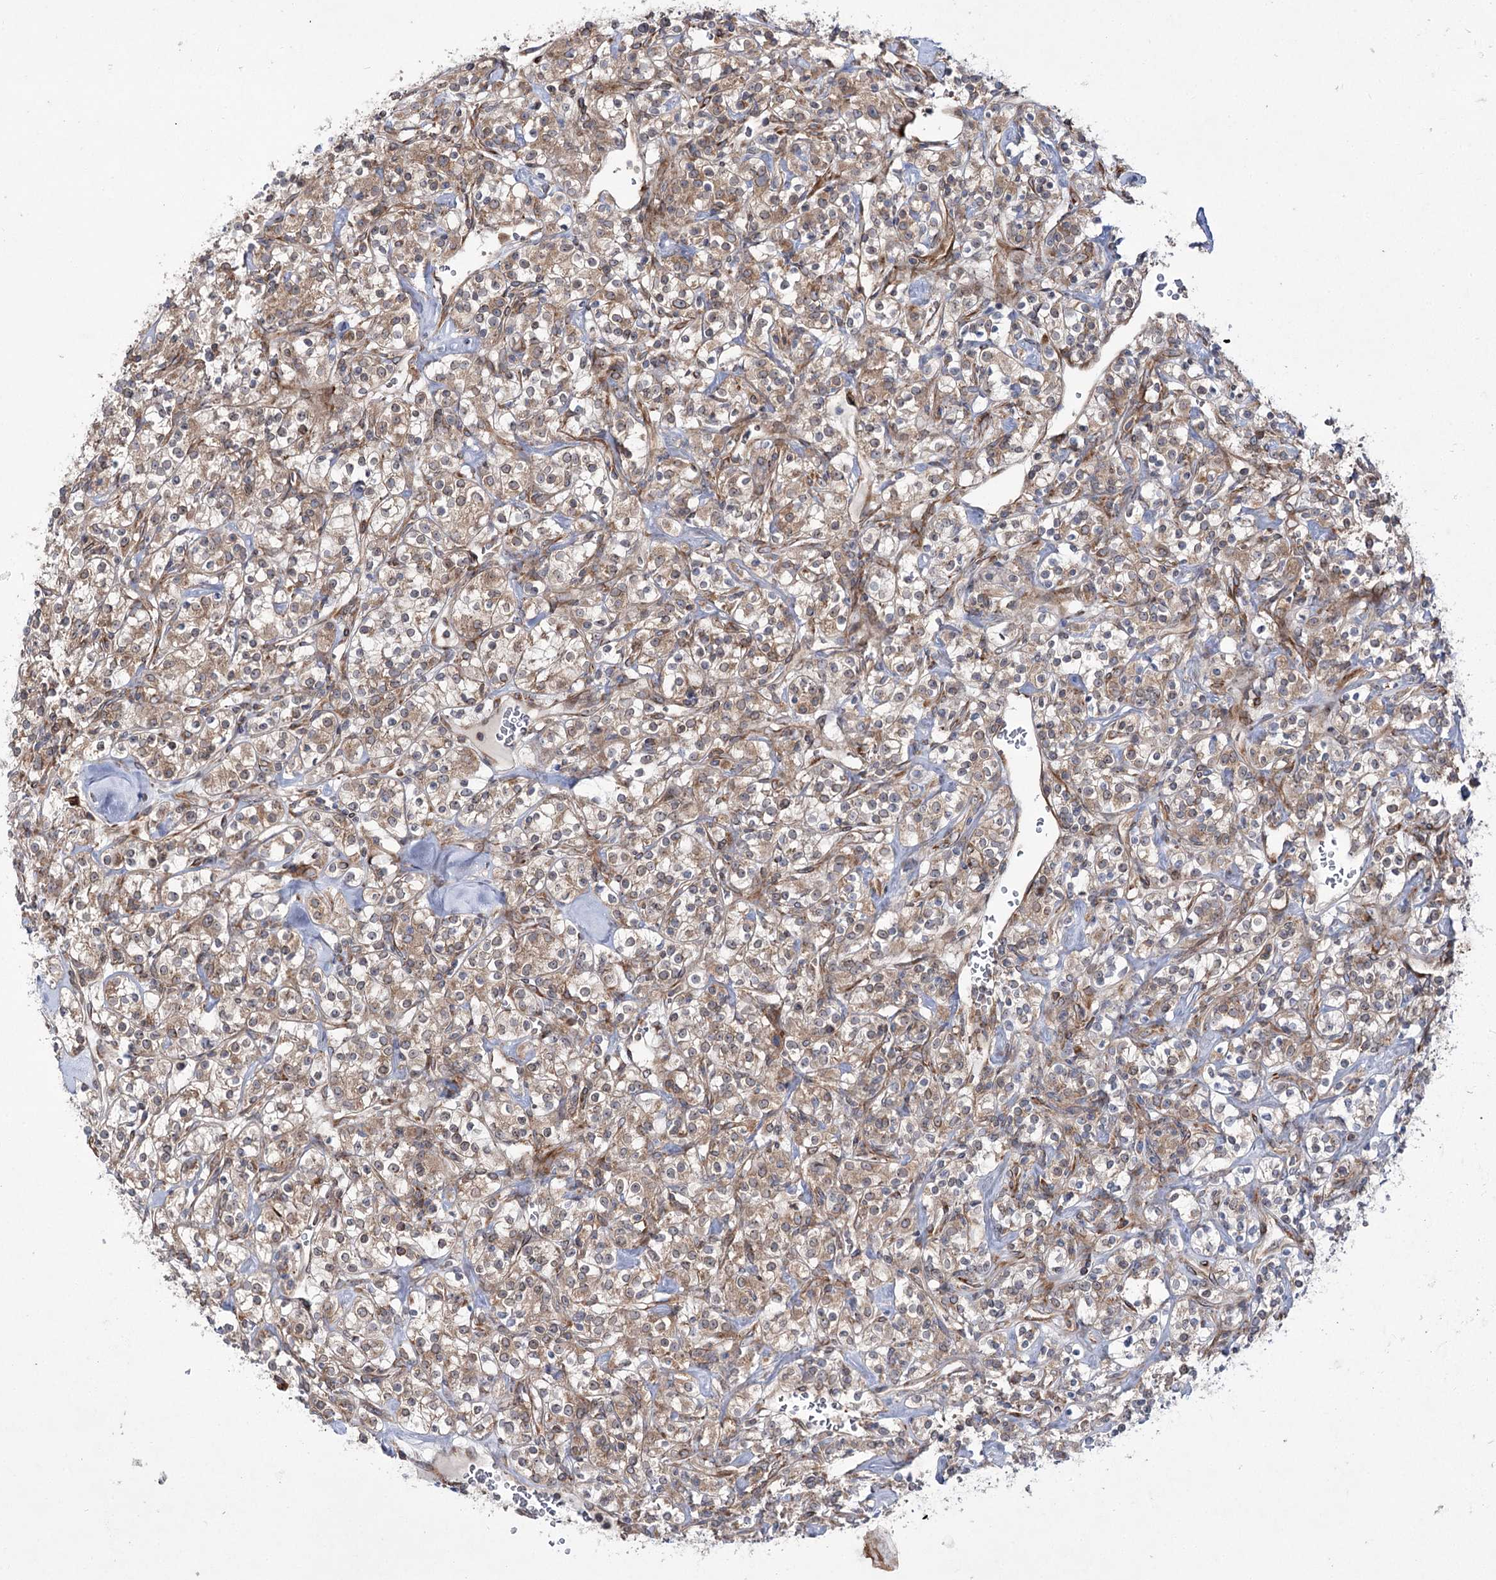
{"staining": {"intensity": "weak", "quantity": "25%-75%", "location": "cytoplasmic/membranous"}, "tissue": "renal cancer", "cell_type": "Tumor cells", "image_type": "cancer", "snomed": [{"axis": "morphology", "description": "Adenocarcinoma, NOS"}, {"axis": "topography", "description": "Kidney"}], "caption": "A brown stain labels weak cytoplasmic/membranous positivity of a protein in renal cancer (adenocarcinoma) tumor cells. Using DAB (3,3'-diaminobenzidine) (brown) and hematoxylin (blue) stains, captured at high magnification using brightfield microscopy.", "gene": "VWA2", "patient": {"sex": "male", "age": 77}}